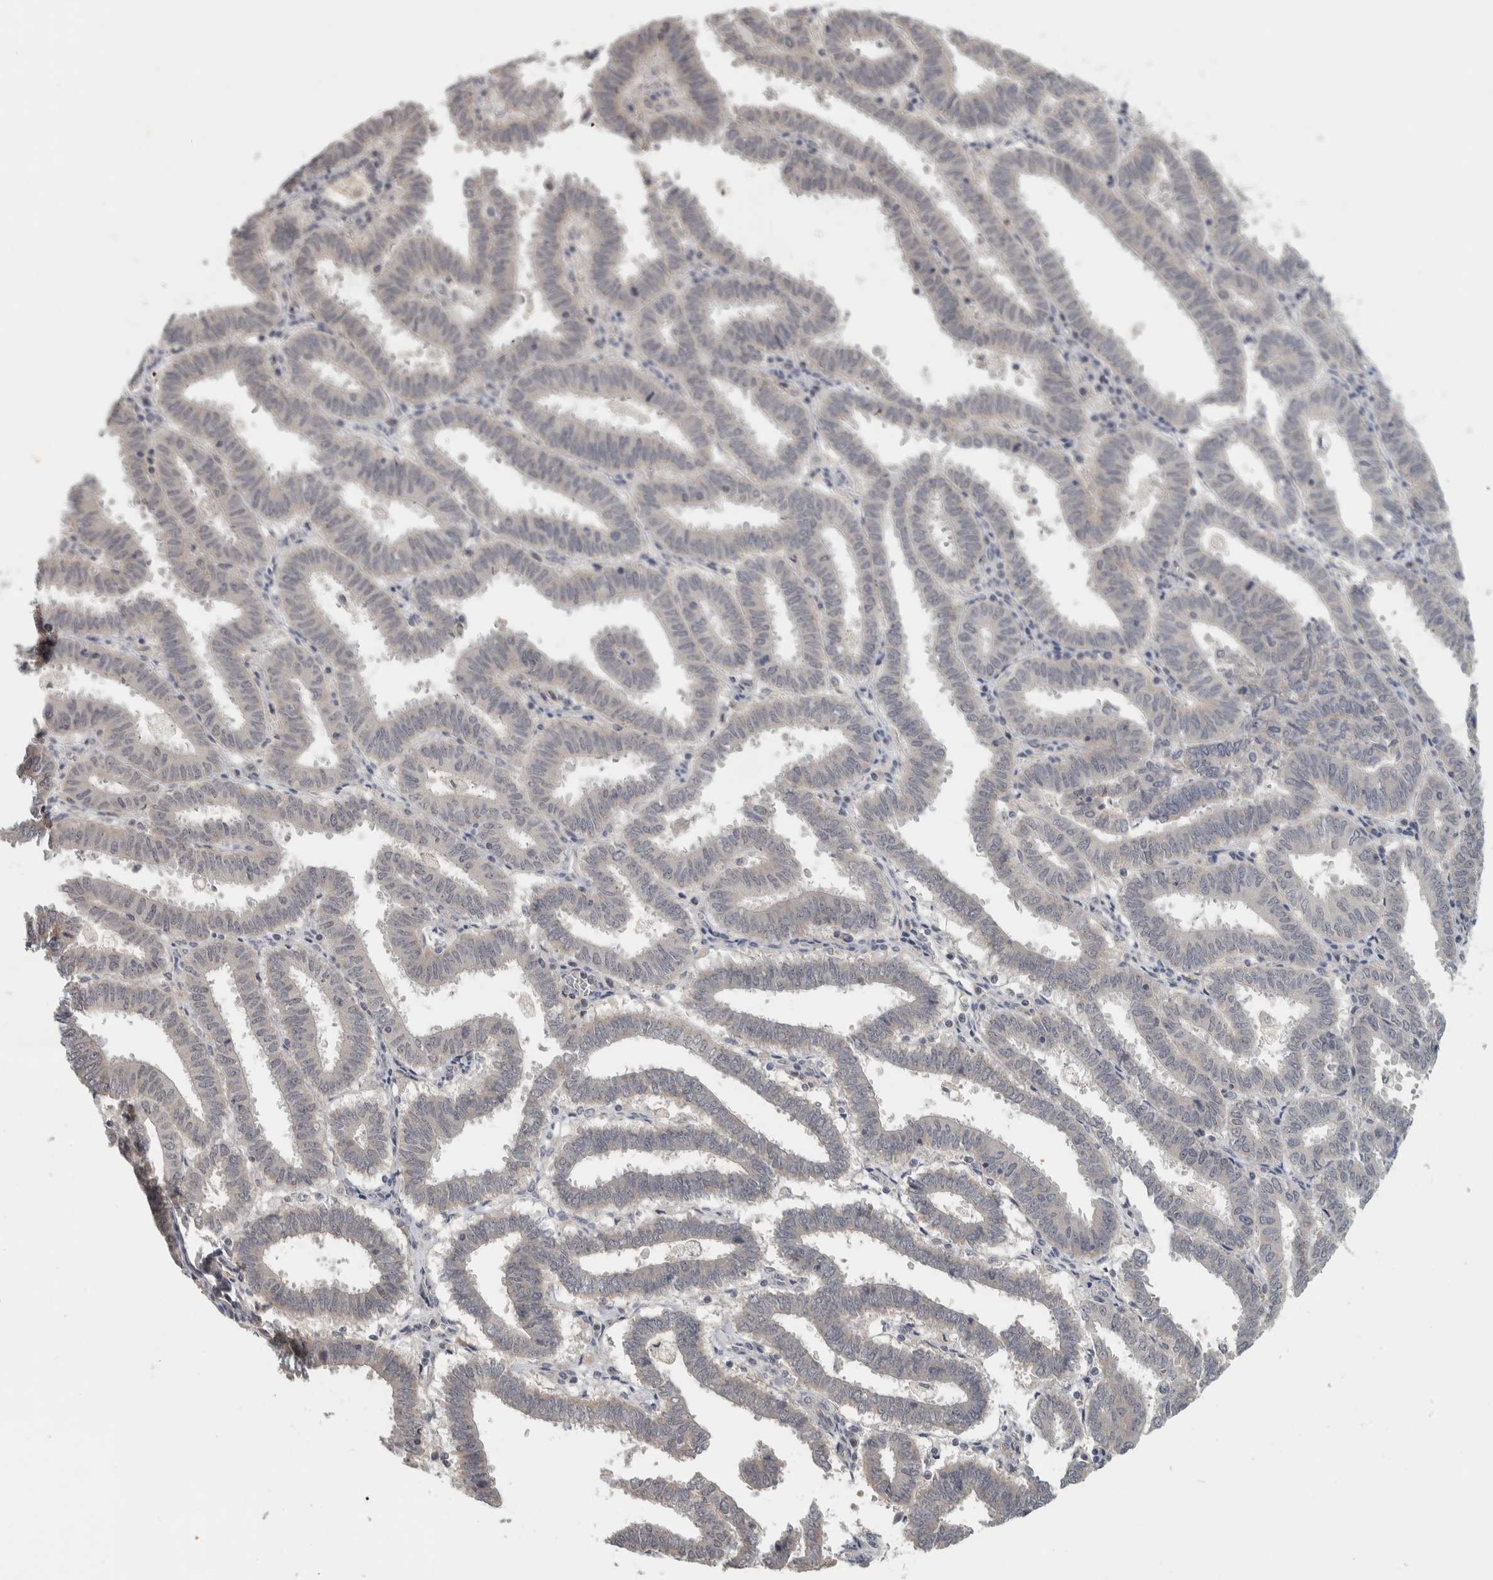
{"staining": {"intensity": "negative", "quantity": "none", "location": "none"}, "tissue": "endometrial cancer", "cell_type": "Tumor cells", "image_type": "cancer", "snomed": [{"axis": "morphology", "description": "Adenocarcinoma, NOS"}, {"axis": "topography", "description": "Uterus"}], "caption": "The photomicrograph reveals no significant staining in tumor cells of endometrial adenocarcinoma.", "gene": "AFP", "patient": {"sex": "female", "age": 83}}